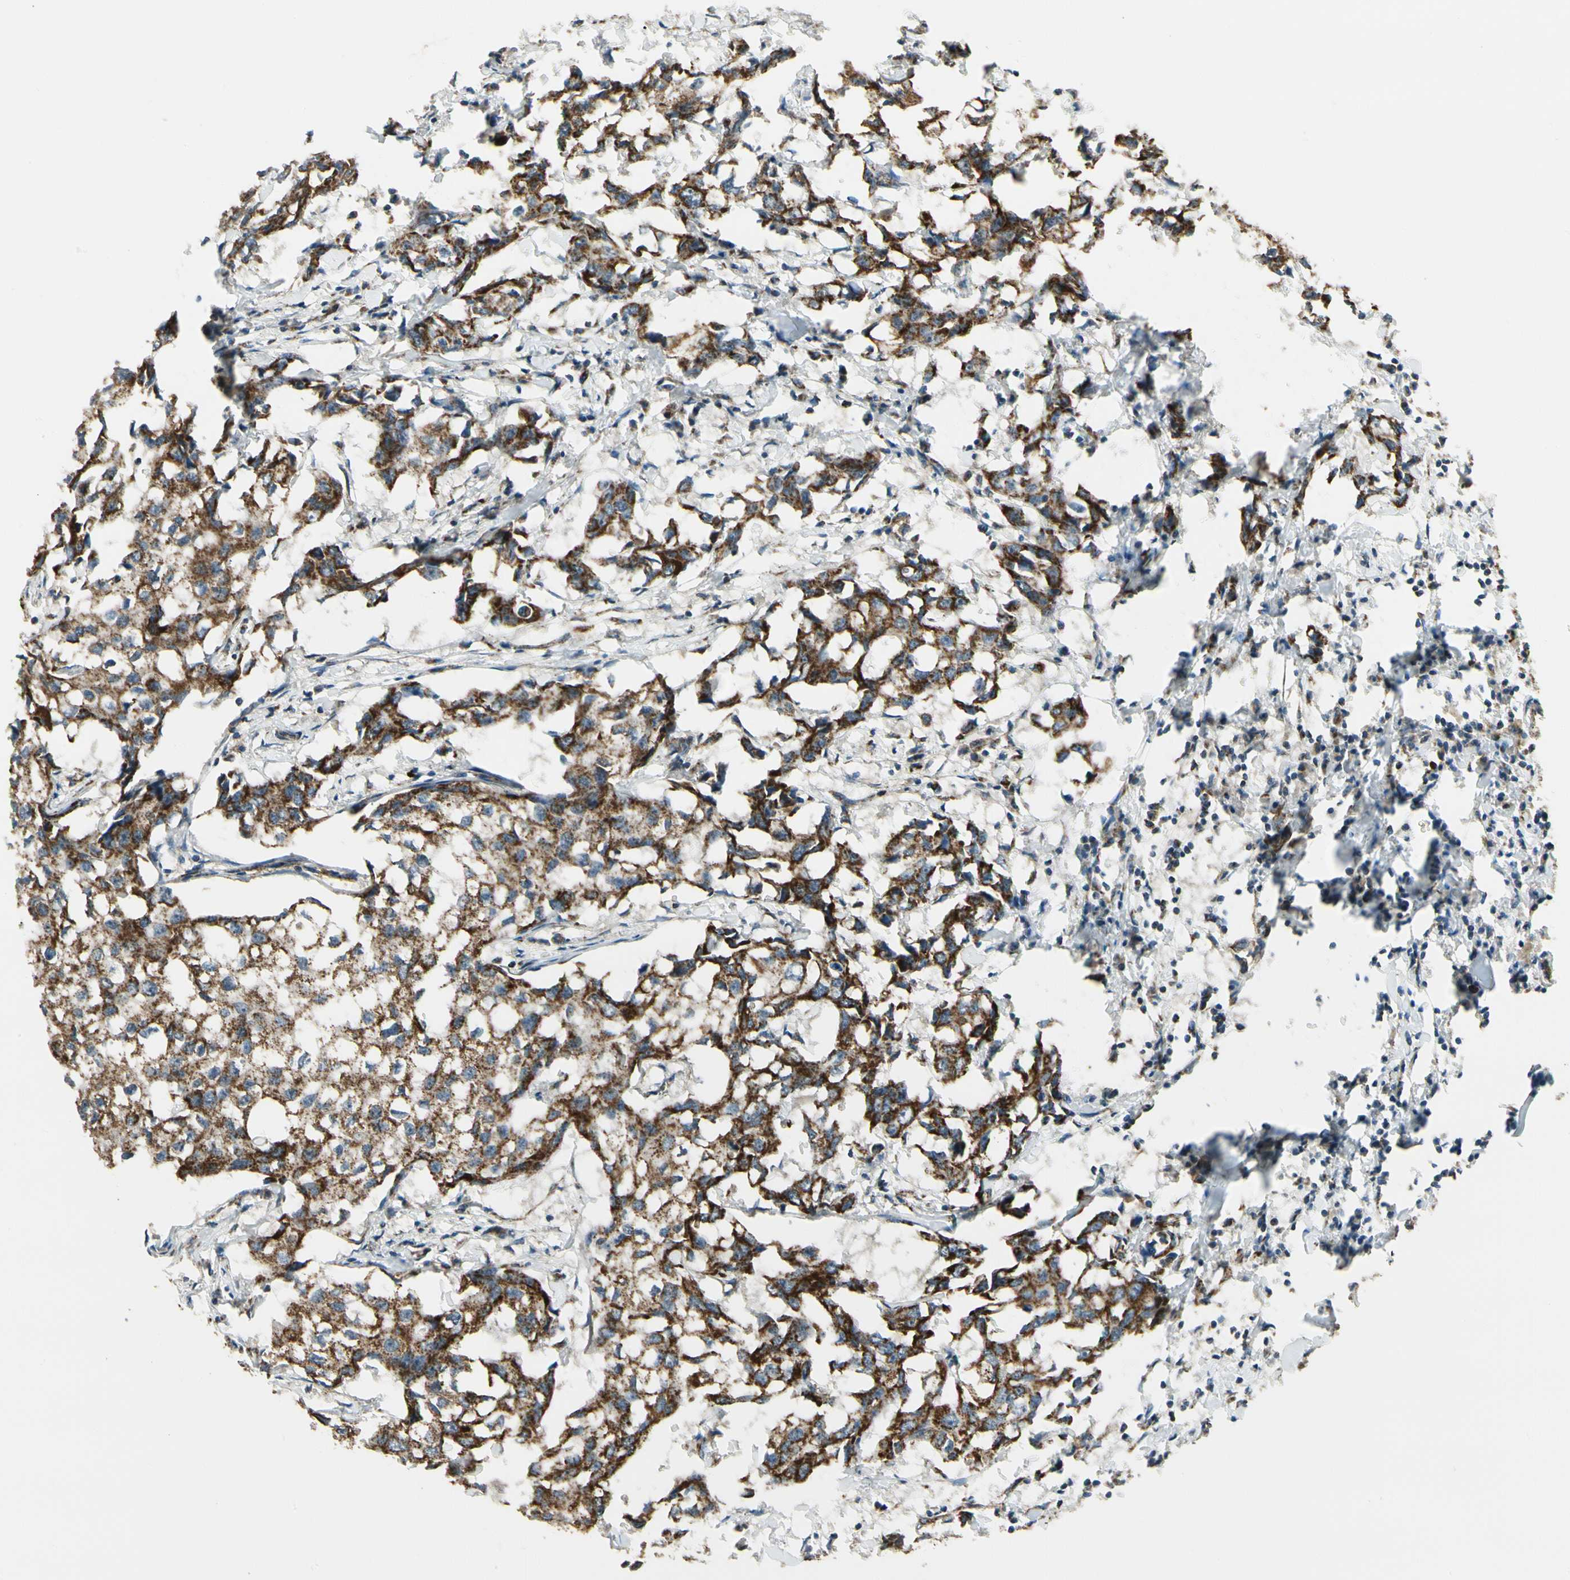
{"staining": {"intensity": "strong", "quantity": ">75%", "location": "cytoplasmic/membranous"}, "tissue": "breast cancer", "cell_type": "Tumor cells", "image_type": "cancer", "snomed": [{"axis": "morphology", "description": "Duct carcinoma"}, {"axis": "topography", "description": "Breast"}], "caption": "Intraductal carcinoma (breast) stained for a protein shows strong cytoplasmic/membranous positivity in tumor cells. (DAB IHC with brightfield microscopy, high magnification).", "gene": "EPHB3", "patient": {"sex": "female", "age": 27}}